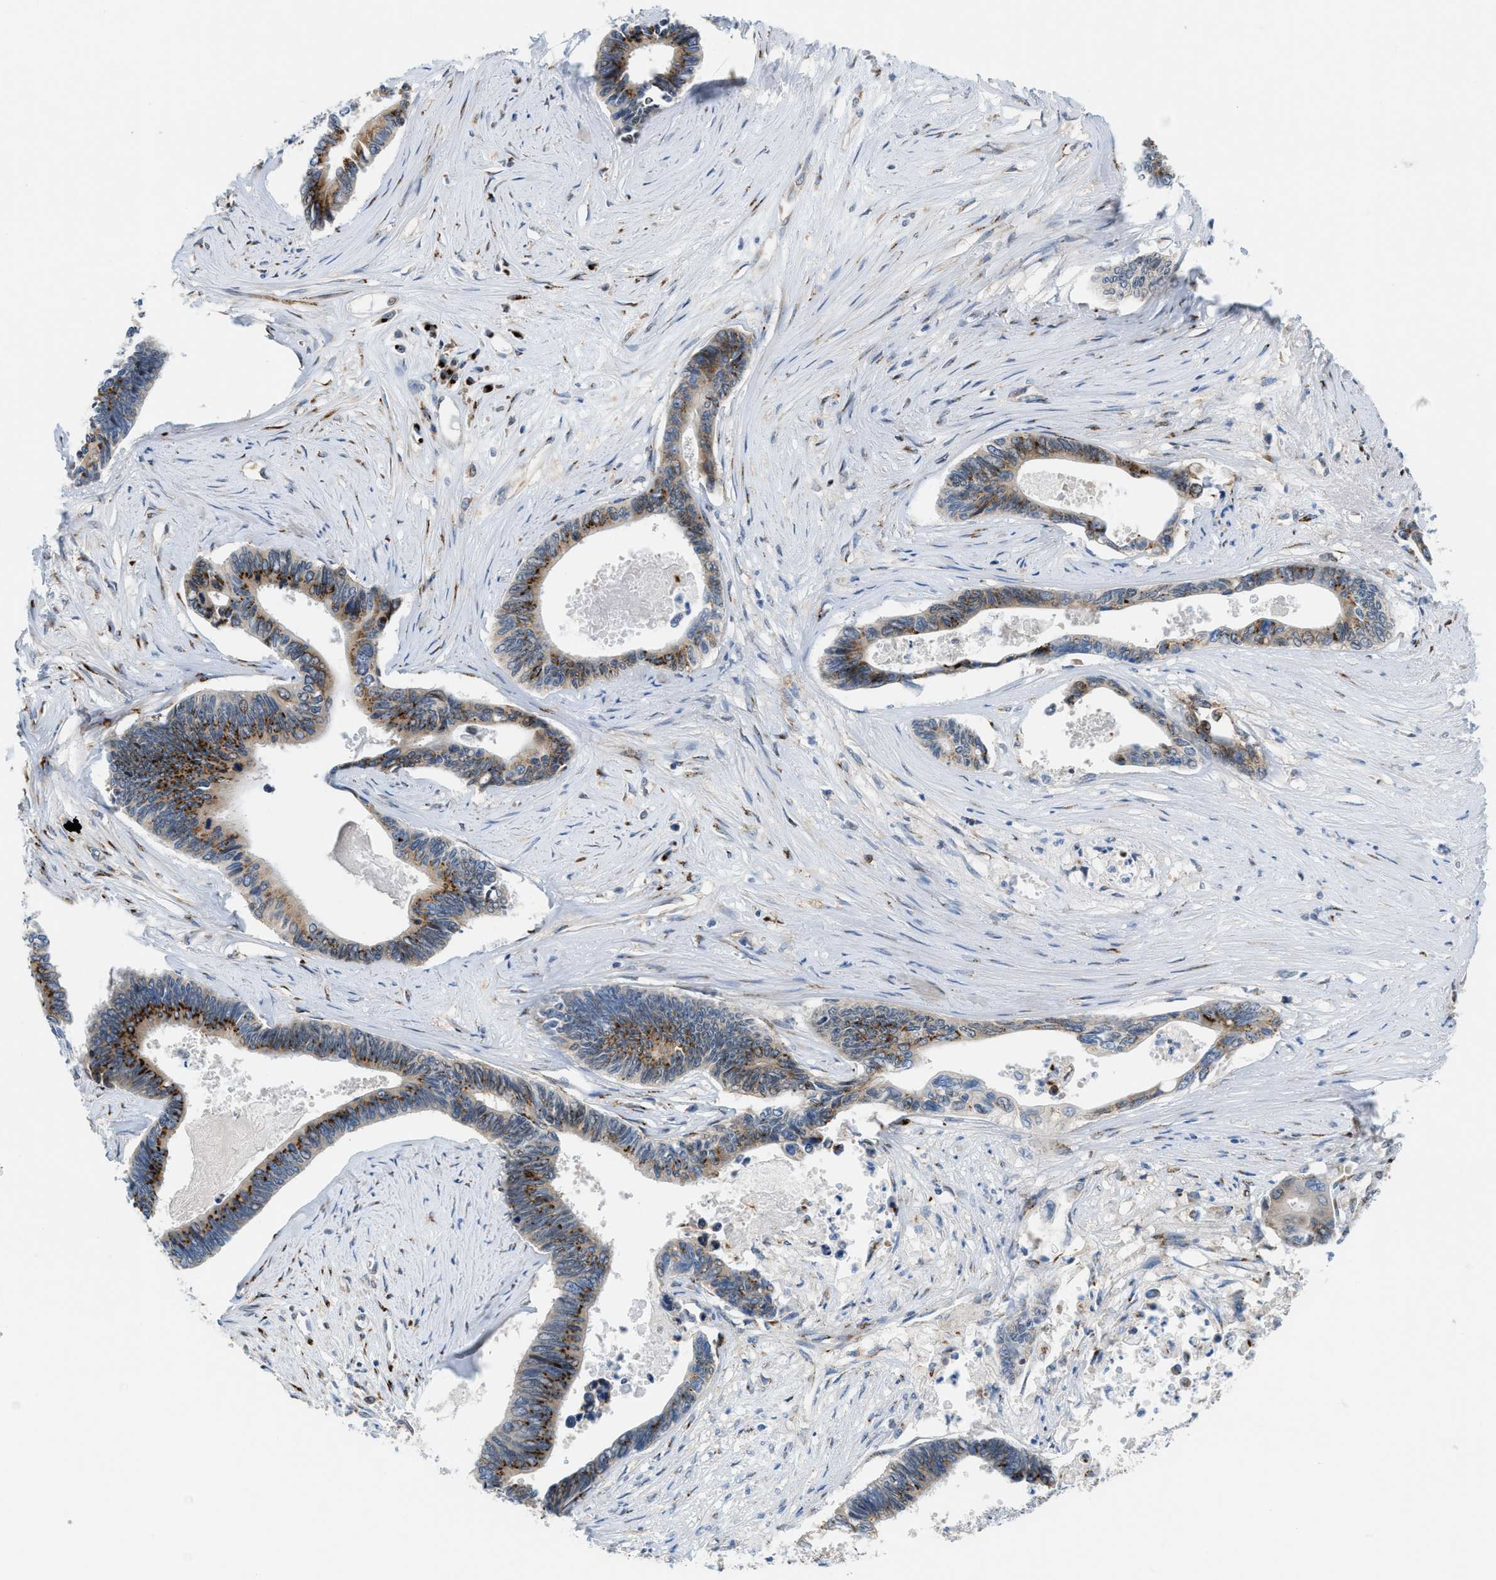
{"staining": {"intensity": "strong", "quantity": ">75%", "location": "cytoplasmic/membranous"}, "tissue": "pancreatic cancer", "cell_type": "Tumor cells", "image_type": "cancer", "snomed": [{"axis": "morphology", "description": "Adenocarcinoma, NOS"}, {"axis": "topography", "description": "Pancreas"}], "caption": "IHC image of neoplastic tissue: human pancreatic adenocarcinoma stained using immunohistochemistry (IHC) displays high levels of strong protein expression localized specifically in the cytoplasmic/membranous of tumor cells, appearing as a cytoplasmic/membranous brown color.", "gene": "SLC38A10", "patient": {"sex": "female", "age": 70}}